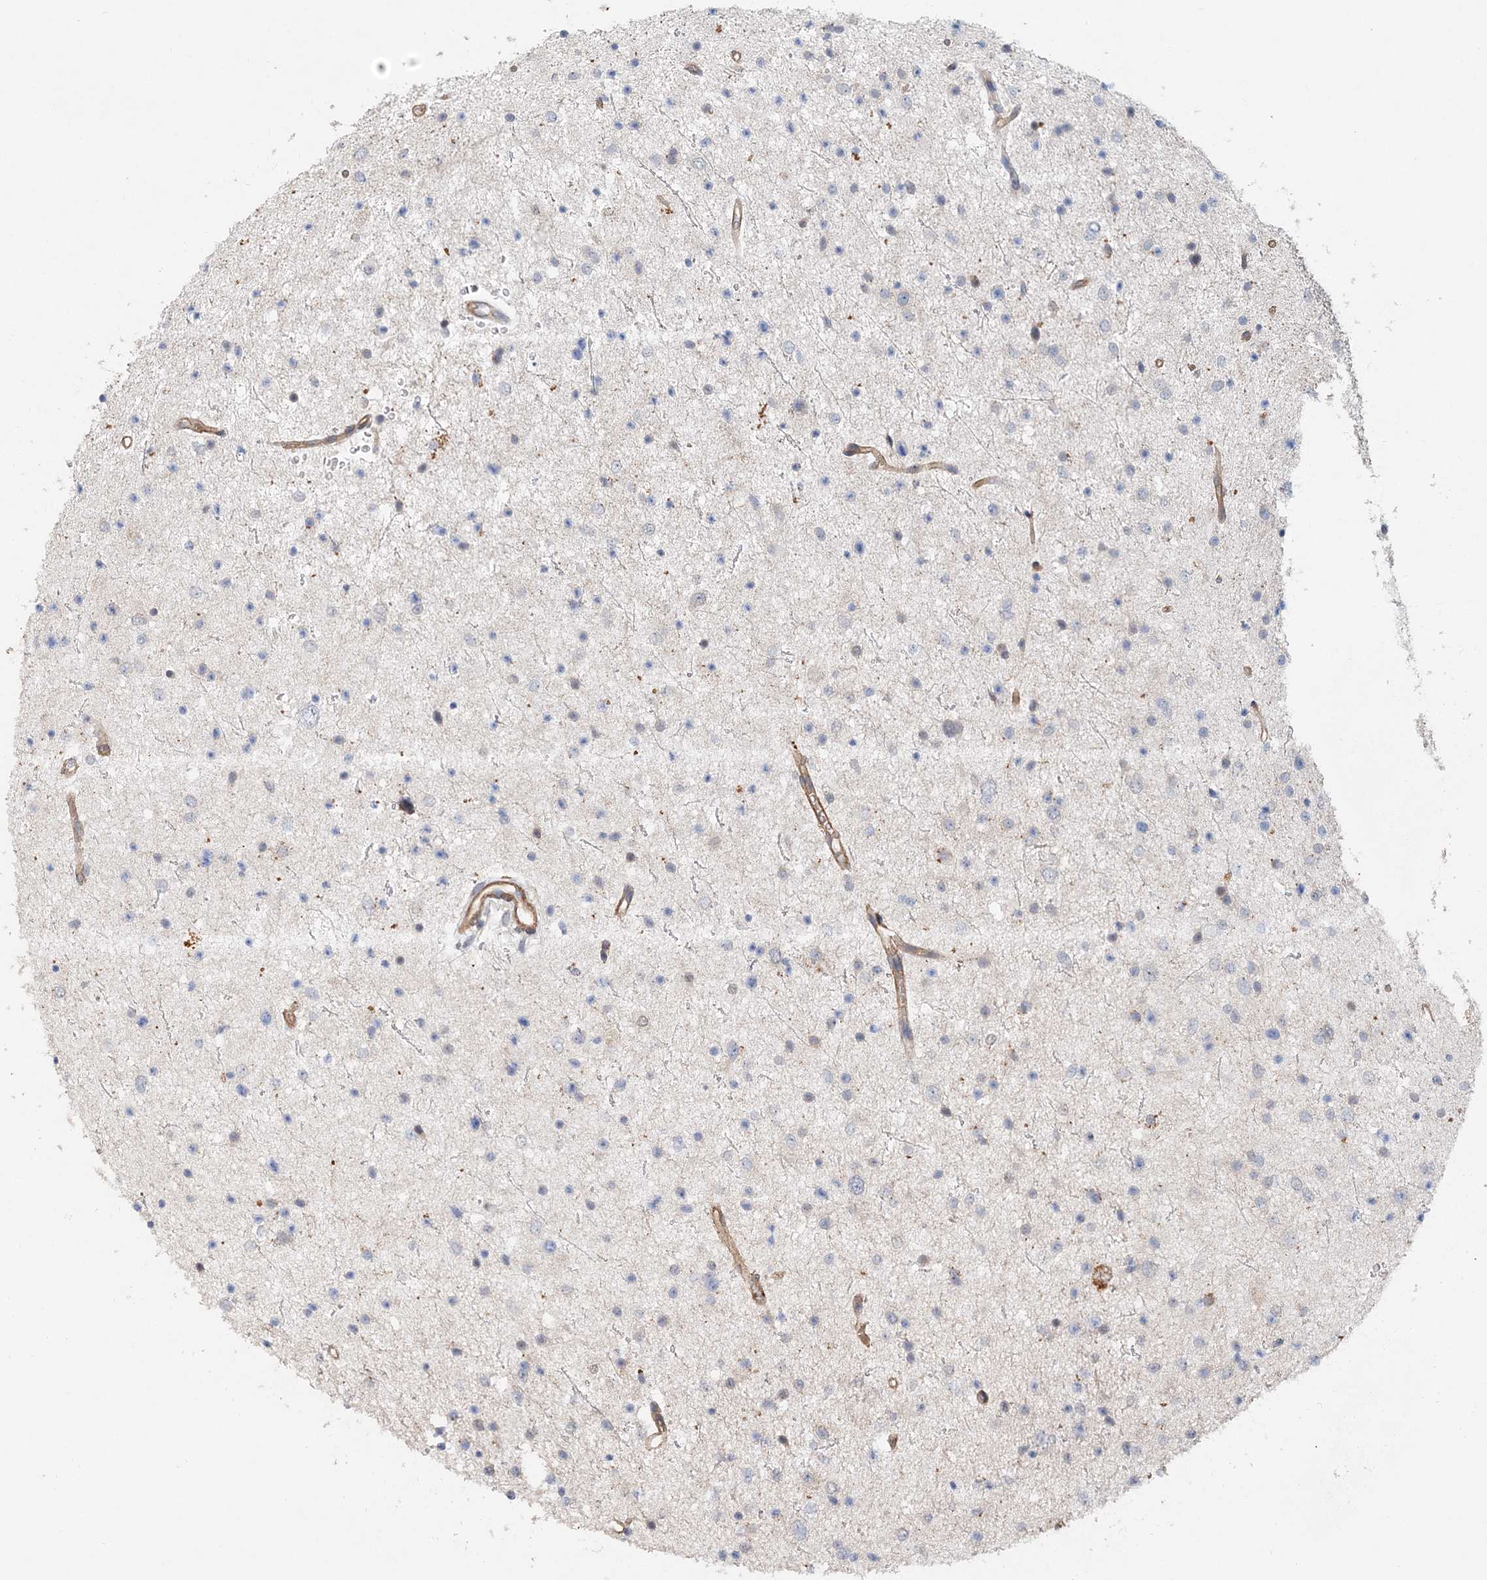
{"staining": {"intensity": "negative", "quantity": "none", "location": "none"}, "tissue": "glioma", "cell_type": "Tumor cells", "image_type": "cancer", "snomed": [{"axis": "morphology", "description": "Glioma, malignant, Low grade"}, {"axis": "topography", "description": "Brain"}], "caption": "Immunohistochemical staining of malignant low-grade glioma demonstrates no significant positivity in tumor cells. (DAB (3,3'-diaminobenzidine) IHC with hematoxylin counter stain).", "gene": "MAT2B", "patient": {"sex": "female", "age": 37}}